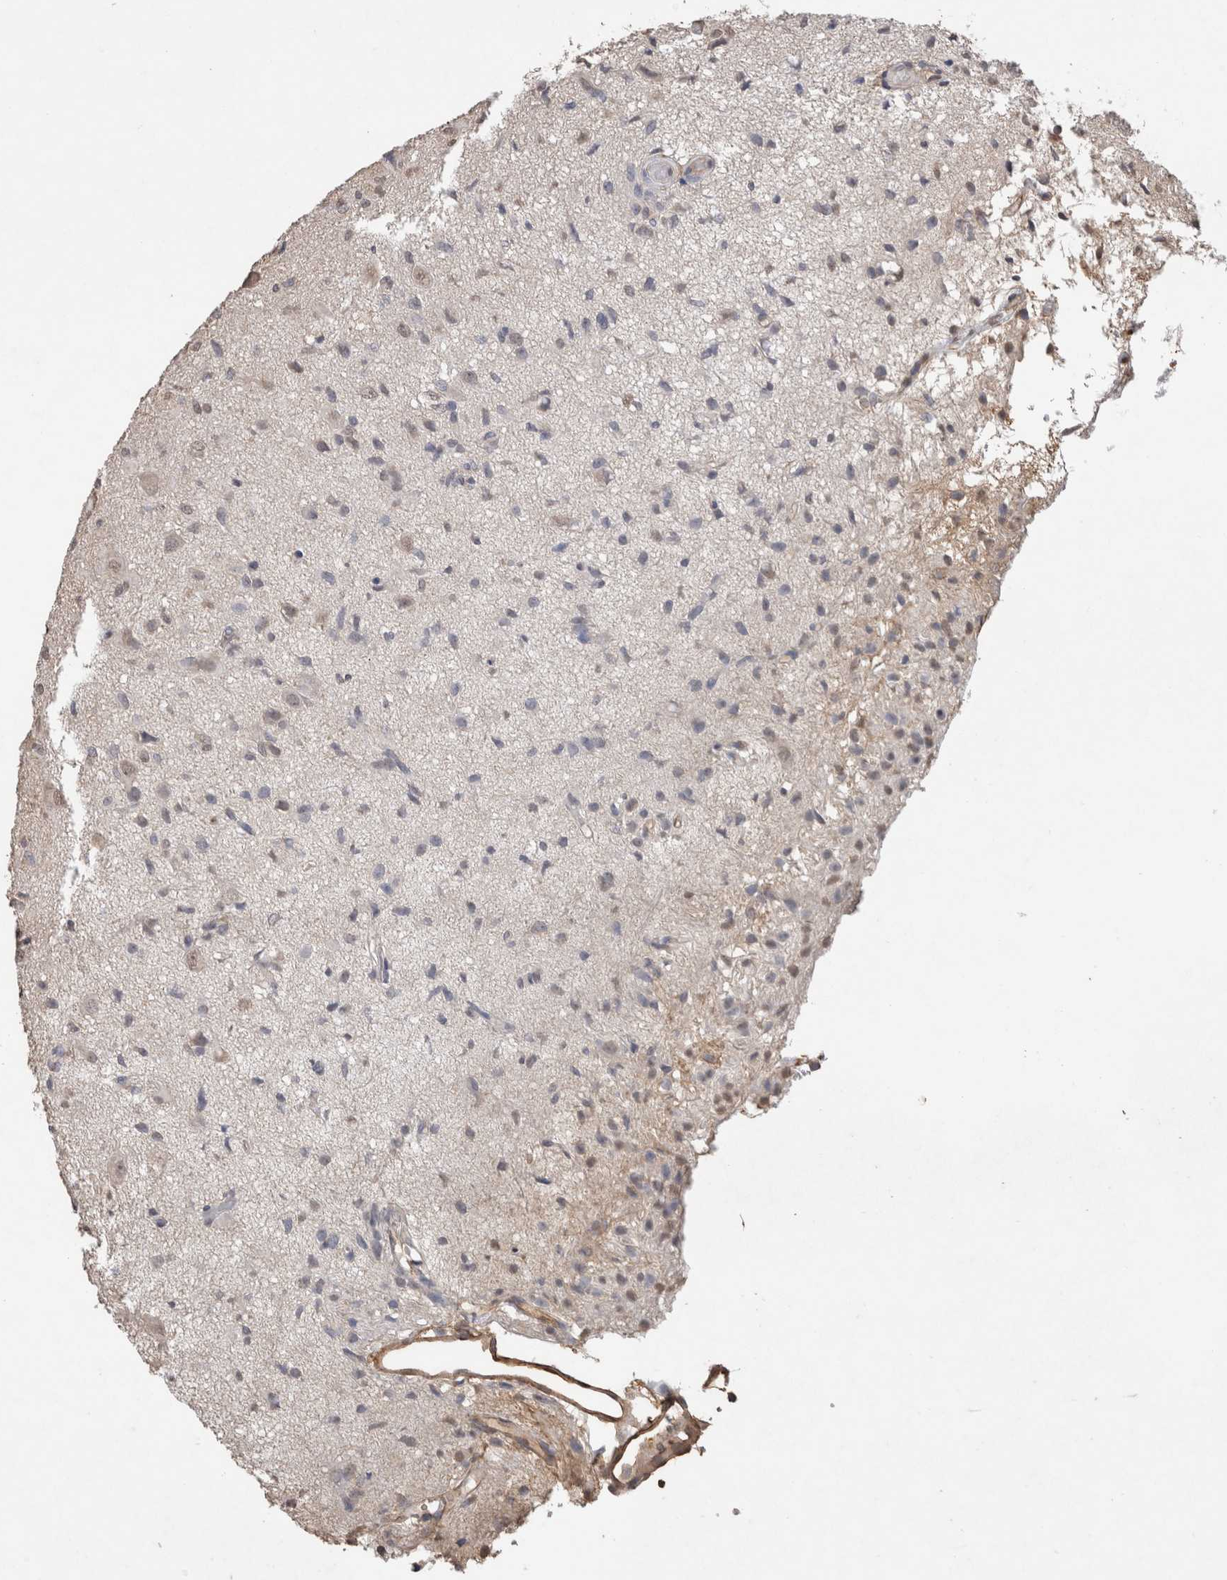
{"staining": {"intensity": "negative", "quantity": "none", "location": "none"}, "tissue": "glioma", "cell_type": "Tumor cells", "image_type": "cancer", "snomed": [{"axis": "morphology", "description": "Glioma, malignant, High grade"}, {"axis": "topography", "description": "Brain"}], "caption": "DAB immunohistochemical staining of human glioma shows no significant expression in tumor cells.", "gene": "S100A10", "patient": {"sex": "female", "age": 59}}